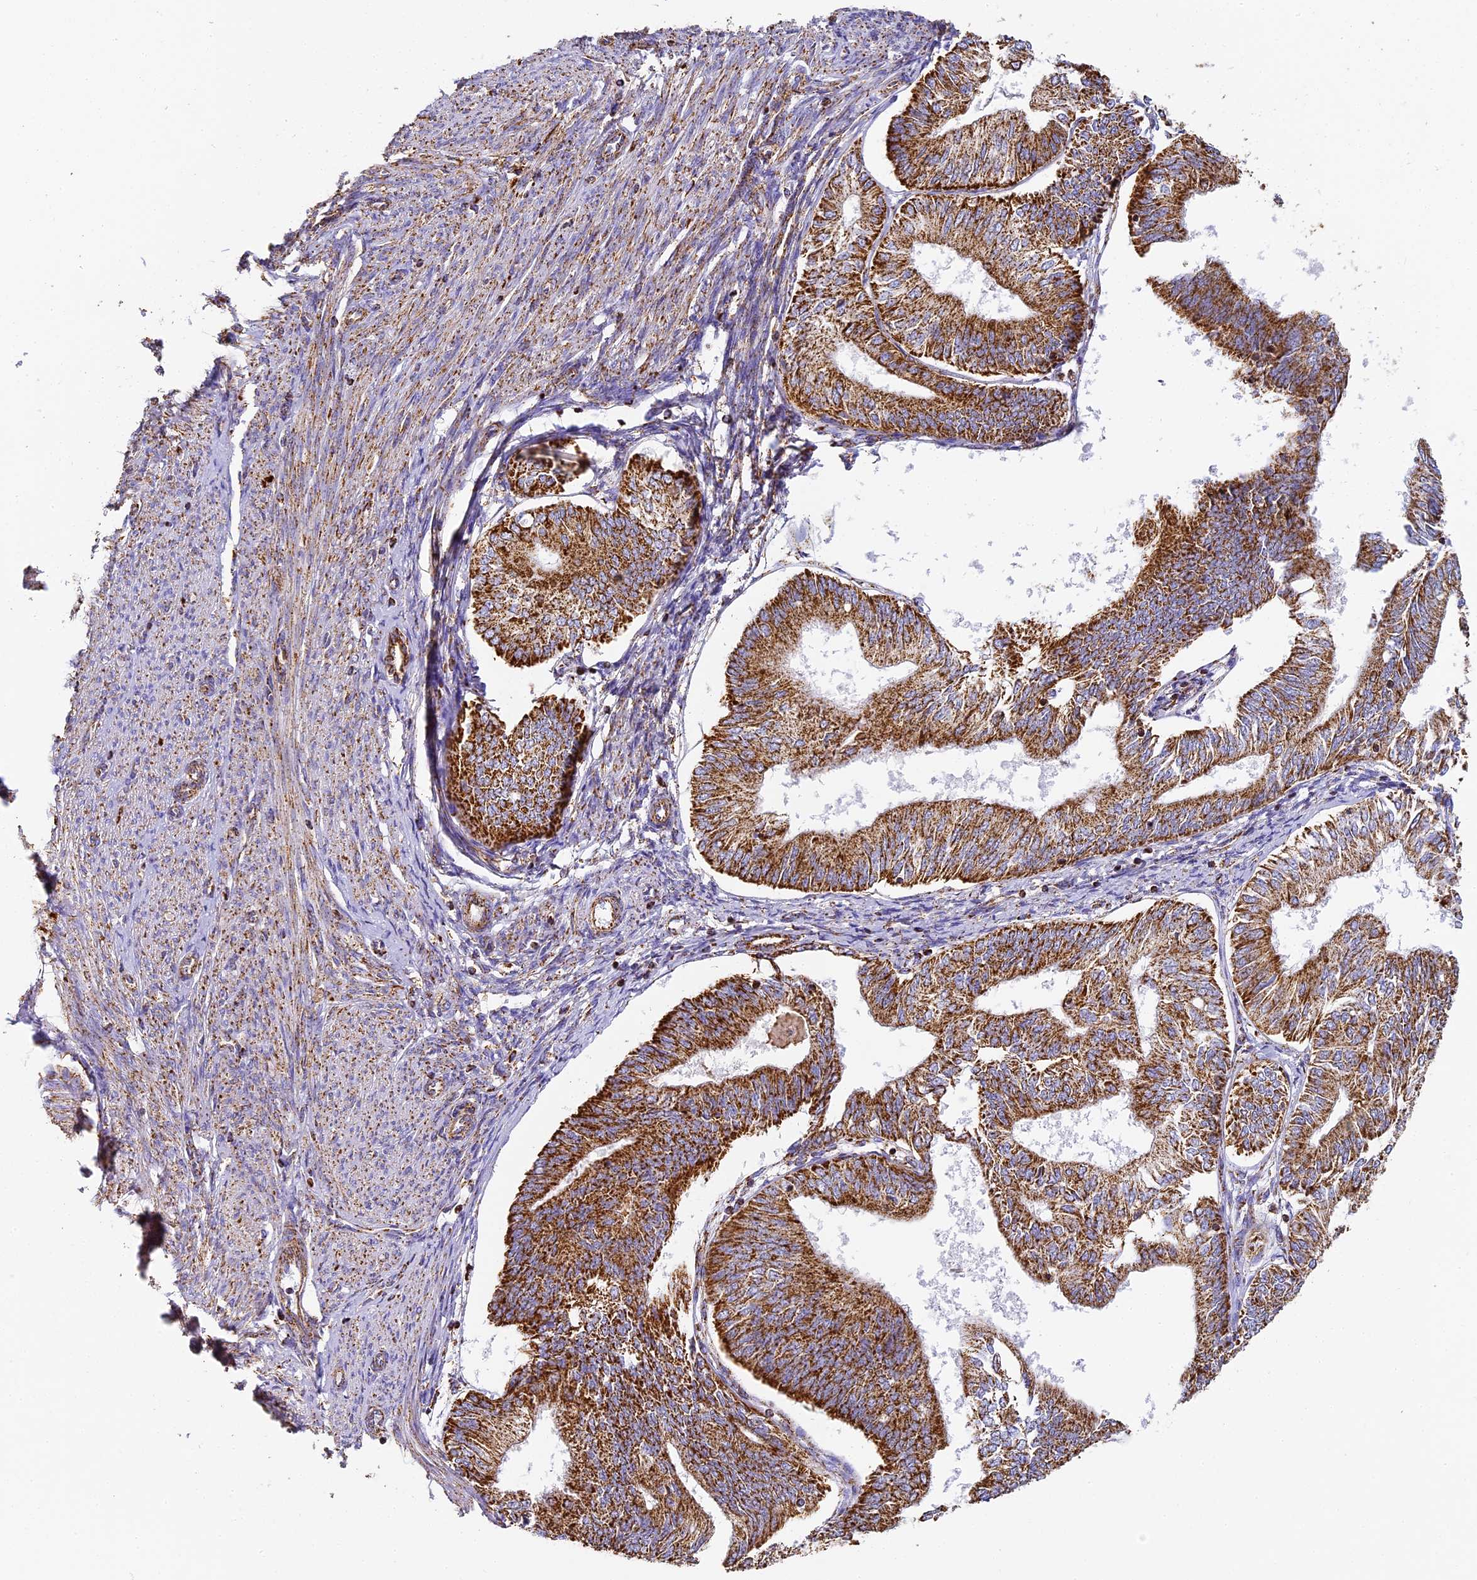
{"staining": {"intensity": "moderate", "quantity": ">75%", "location": "cytoplasmic/membranous"}, "tissue": "endometrial cancer", "cell_type": "Tumor cells", "image_type": "cancer", "snomed": [{"axis": "morphology", "description": "Adenocarcinoma, NOS"}, {"axis": "topography", "description": "Endometrium"}], "caption": "A brown stain highlights moderate cytoplasmic/membranous positivity of a protein in human endometrial adenocarcinoma tumor cells.", "gene": "STK17A", "patient": {"sex": "female", "age": 58}}